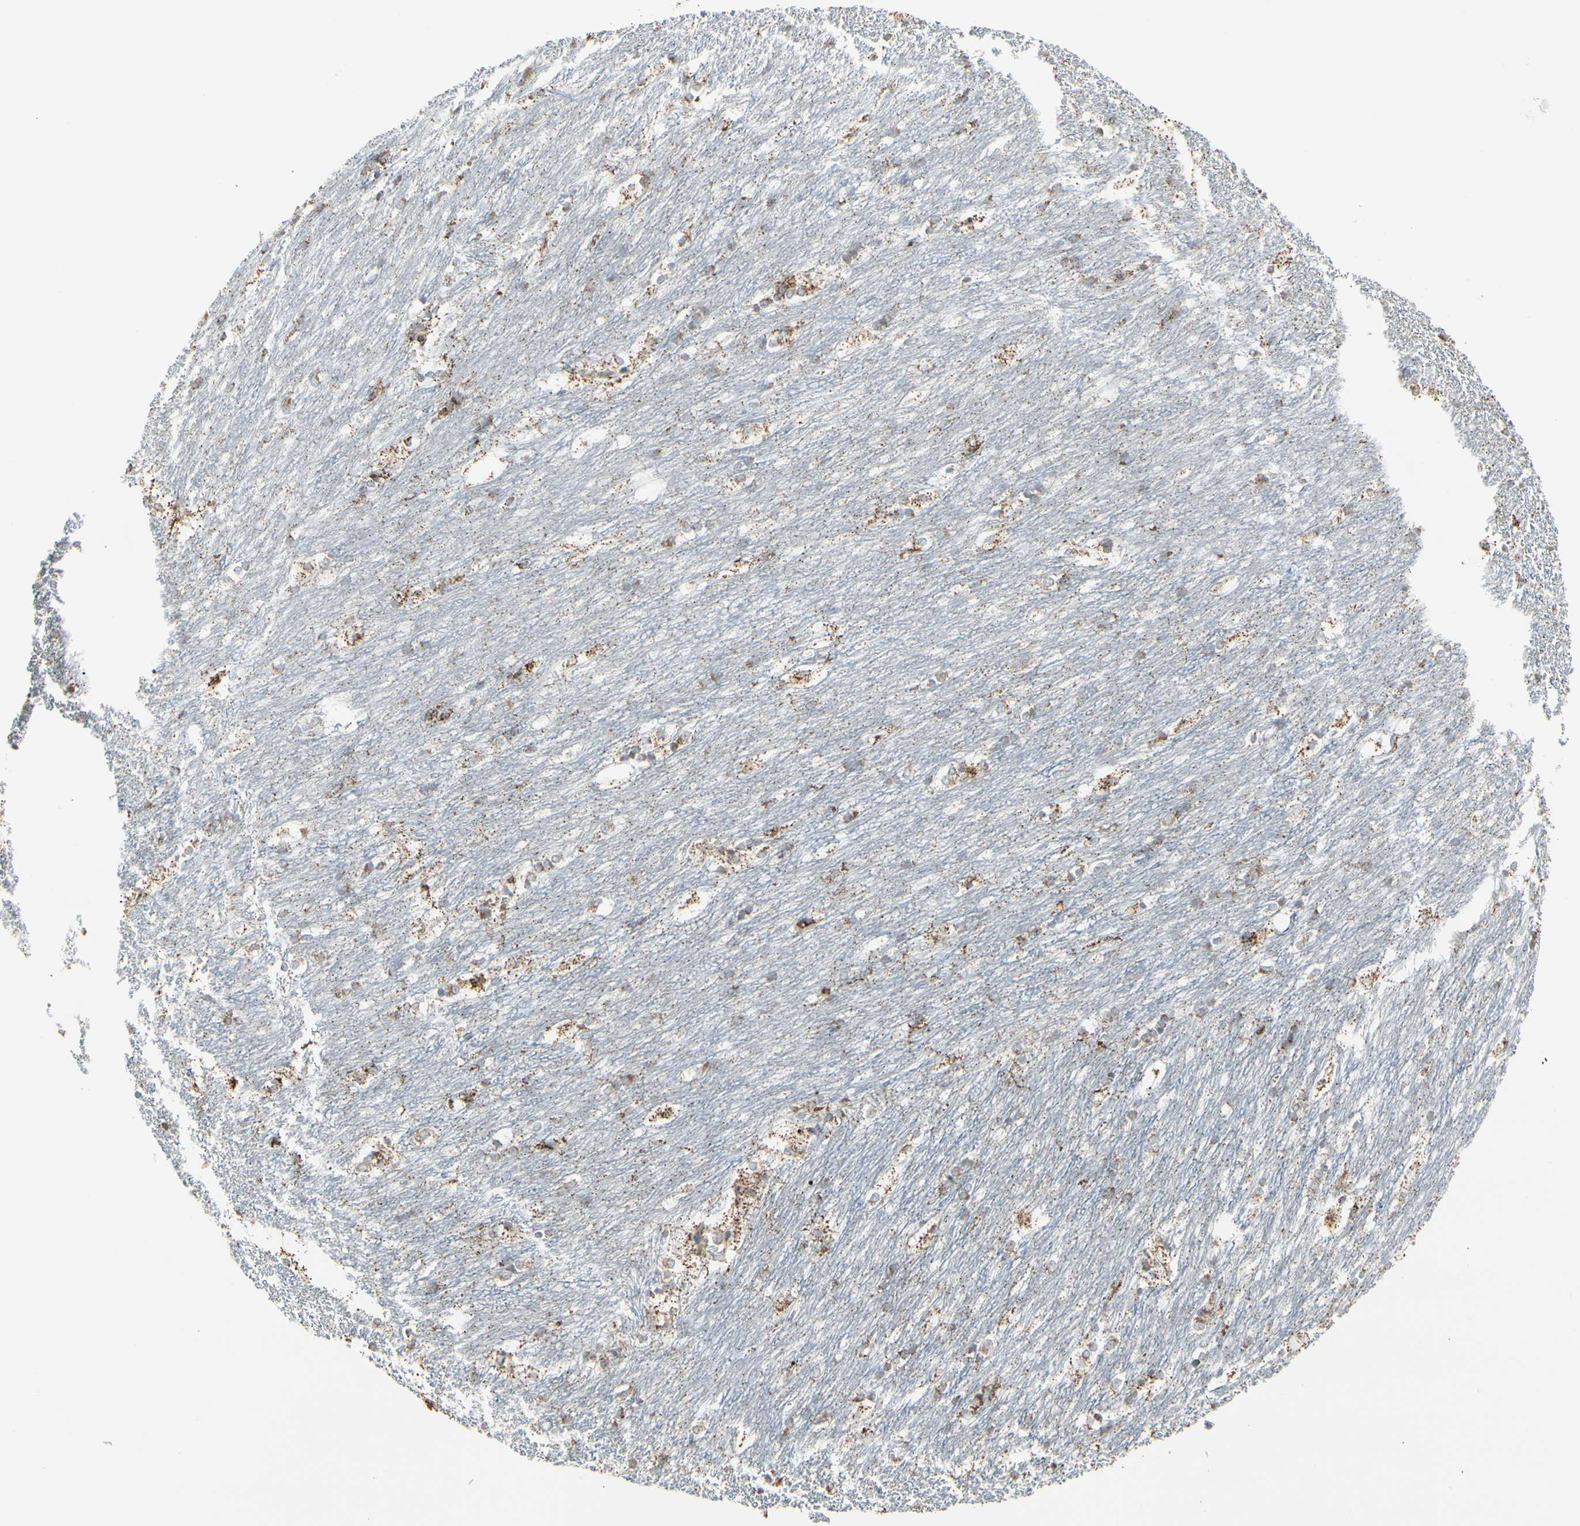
{"staining": {"intensity": "moderate", "quantity": "25%-75%", "location": "cytoplasmic/membranous,nuclear"}, "tissue": "caudate", "cell_type": "Glial cells", "image_type": "normal", "snomed": [{"axis": "morphology", "description": "Normal tissue, NOS"}, {"axis": "topography", "description": "Lateral ventricle wall"}], "caption": "Brown immunohistochemical staining in unremarkable human caudate shows moderate cytoplasmic/membranous,nuclear positivity in about 25%-75% of glial cells. (Brightfield microscopy of DAB IHC at high magnification).", "gene": "TMEM176A", "patient": {"sex": "female", "age": 19}}